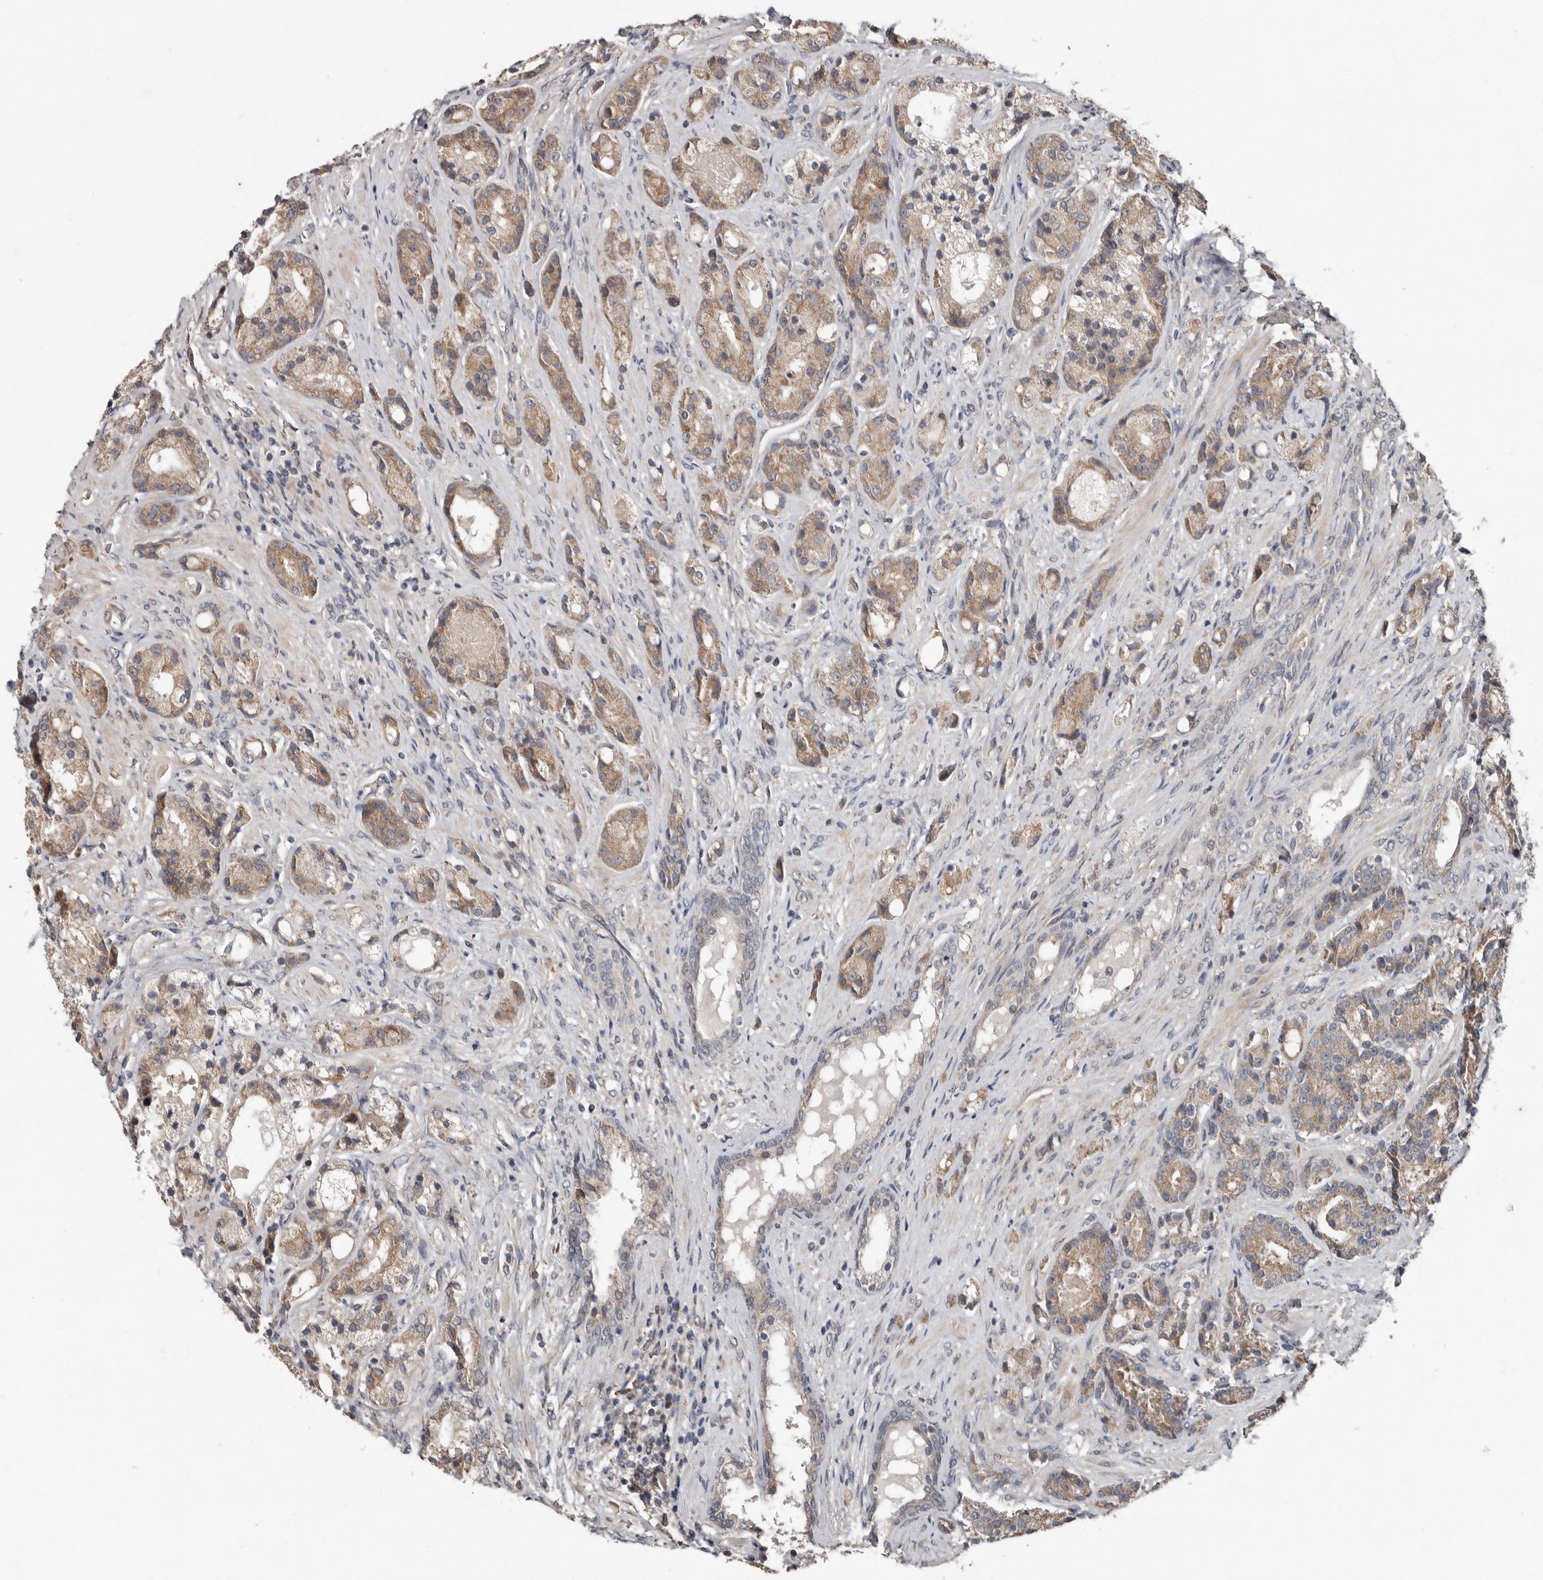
{"staining": {"intensity": "weak", "quantity": ">75%", "location": "cytoplasmic/membranous"}, "tissue": "prostate cancer", "cell_type": "Tumor cells", "image_type": "cancer", "snomed": [{"axis": "morphology", "description": "Adenocarcinoma, High grade"}, {"axis": "topography", "description": "Prostate"}], "caption": "About >75% of tumor cells in human prostate adenocarcinoma (high-grade) exhibit weak cytoplasmic/membranous protein positivity as visualized by brown immunohistochemical staining.", "gene": "CHML", "patient": {"sex": "male", "age": 60}}